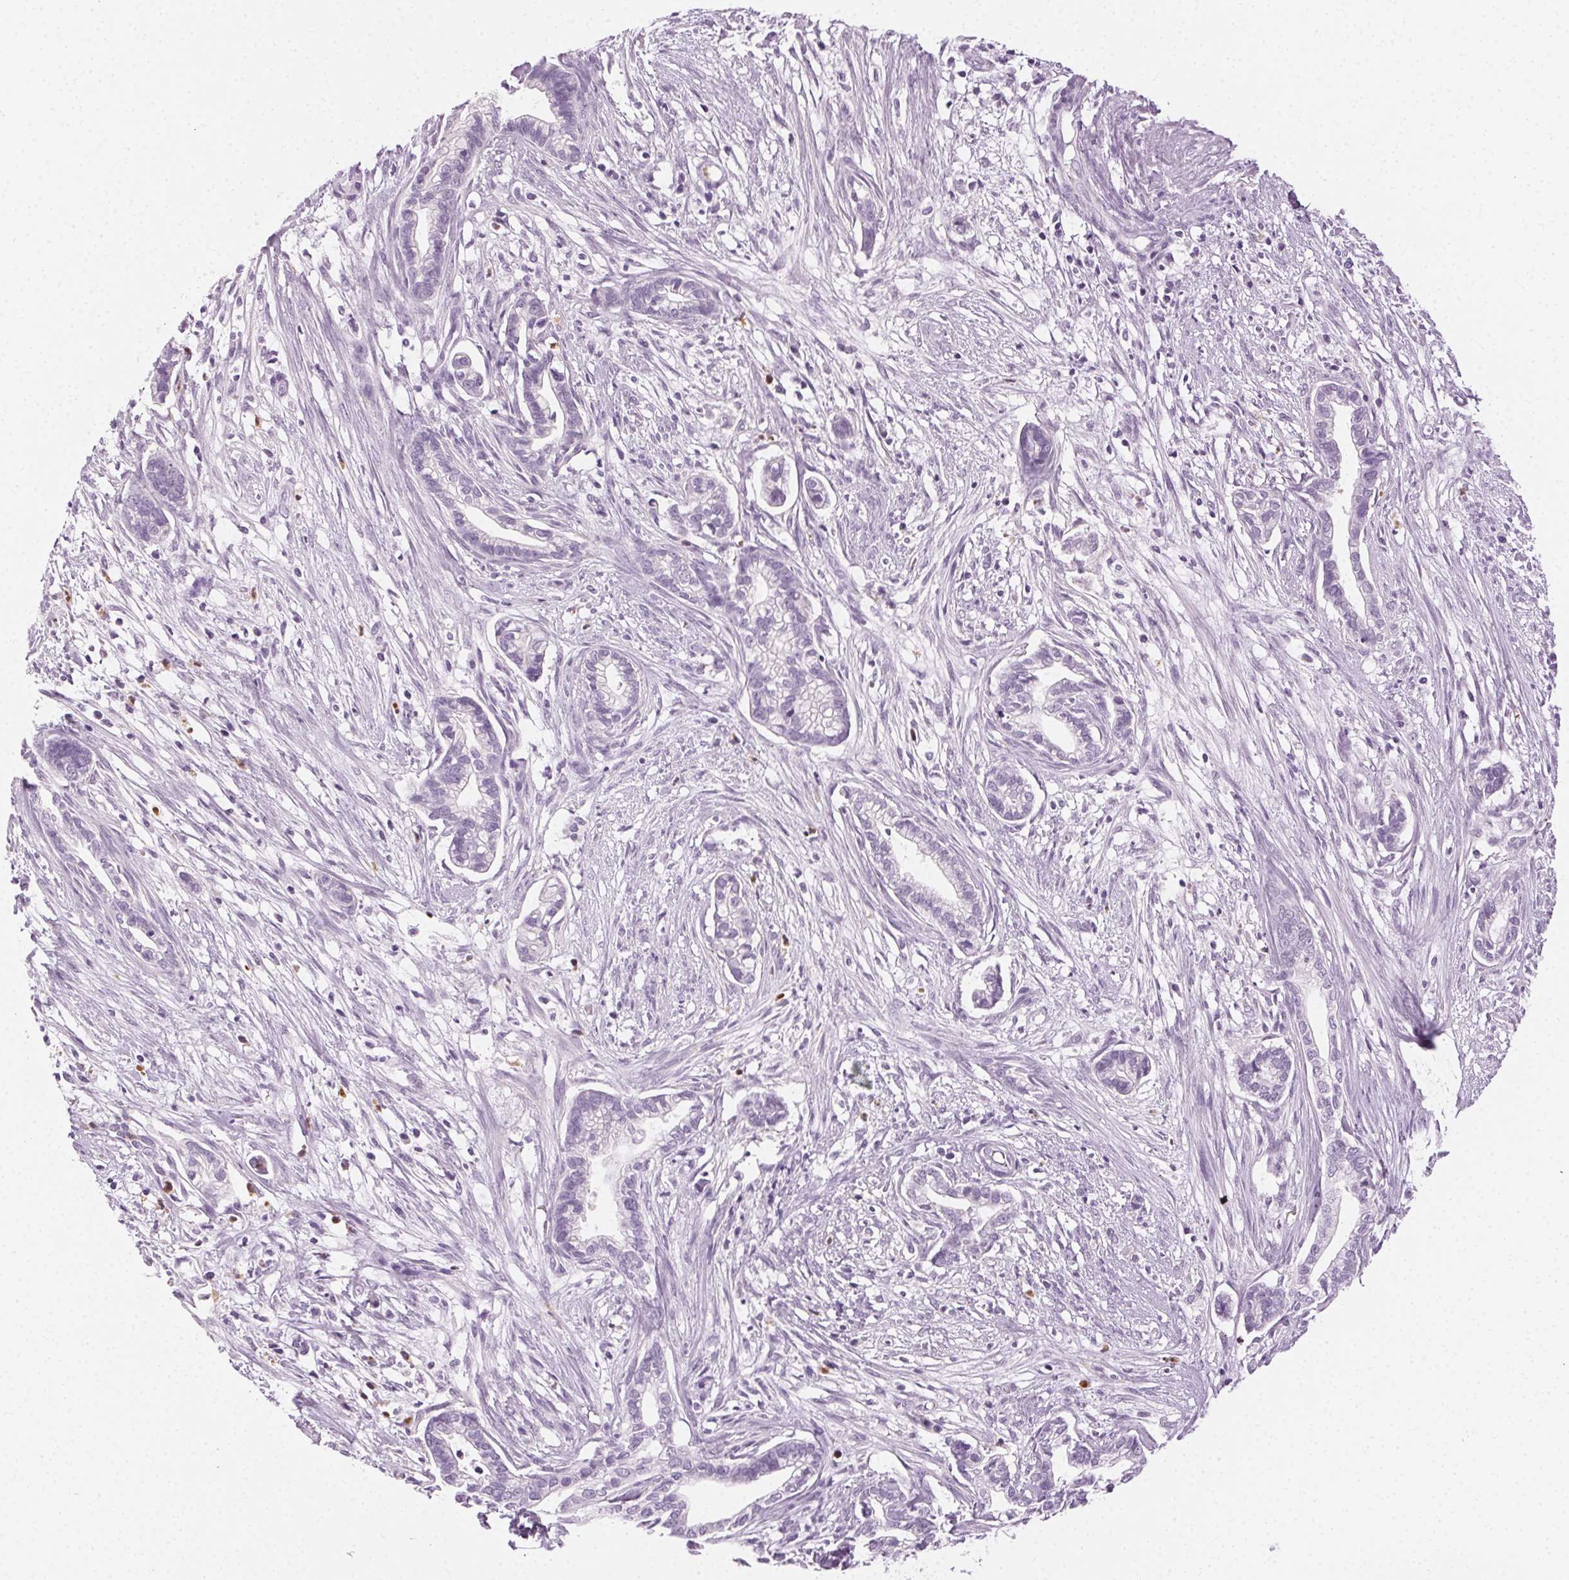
{"staining": {"intensity": "negative", "quantity": "none", "location": "none"}, "tissue": "cervical cancer", "cell_type": "Tumor cells", "image_type": "cancer", "snomed": [{"axis": "morphology", "description": "Adenocarcinoma, NOS"}, {"axis": "topography", "description": "Cervix"}], "caption": "The micrograph demonstrates no staining of tumor cells in cervical cancer (adenocarcinoma).", "gene": "MPO", "patient": {"sex": "female", "age": 62}}